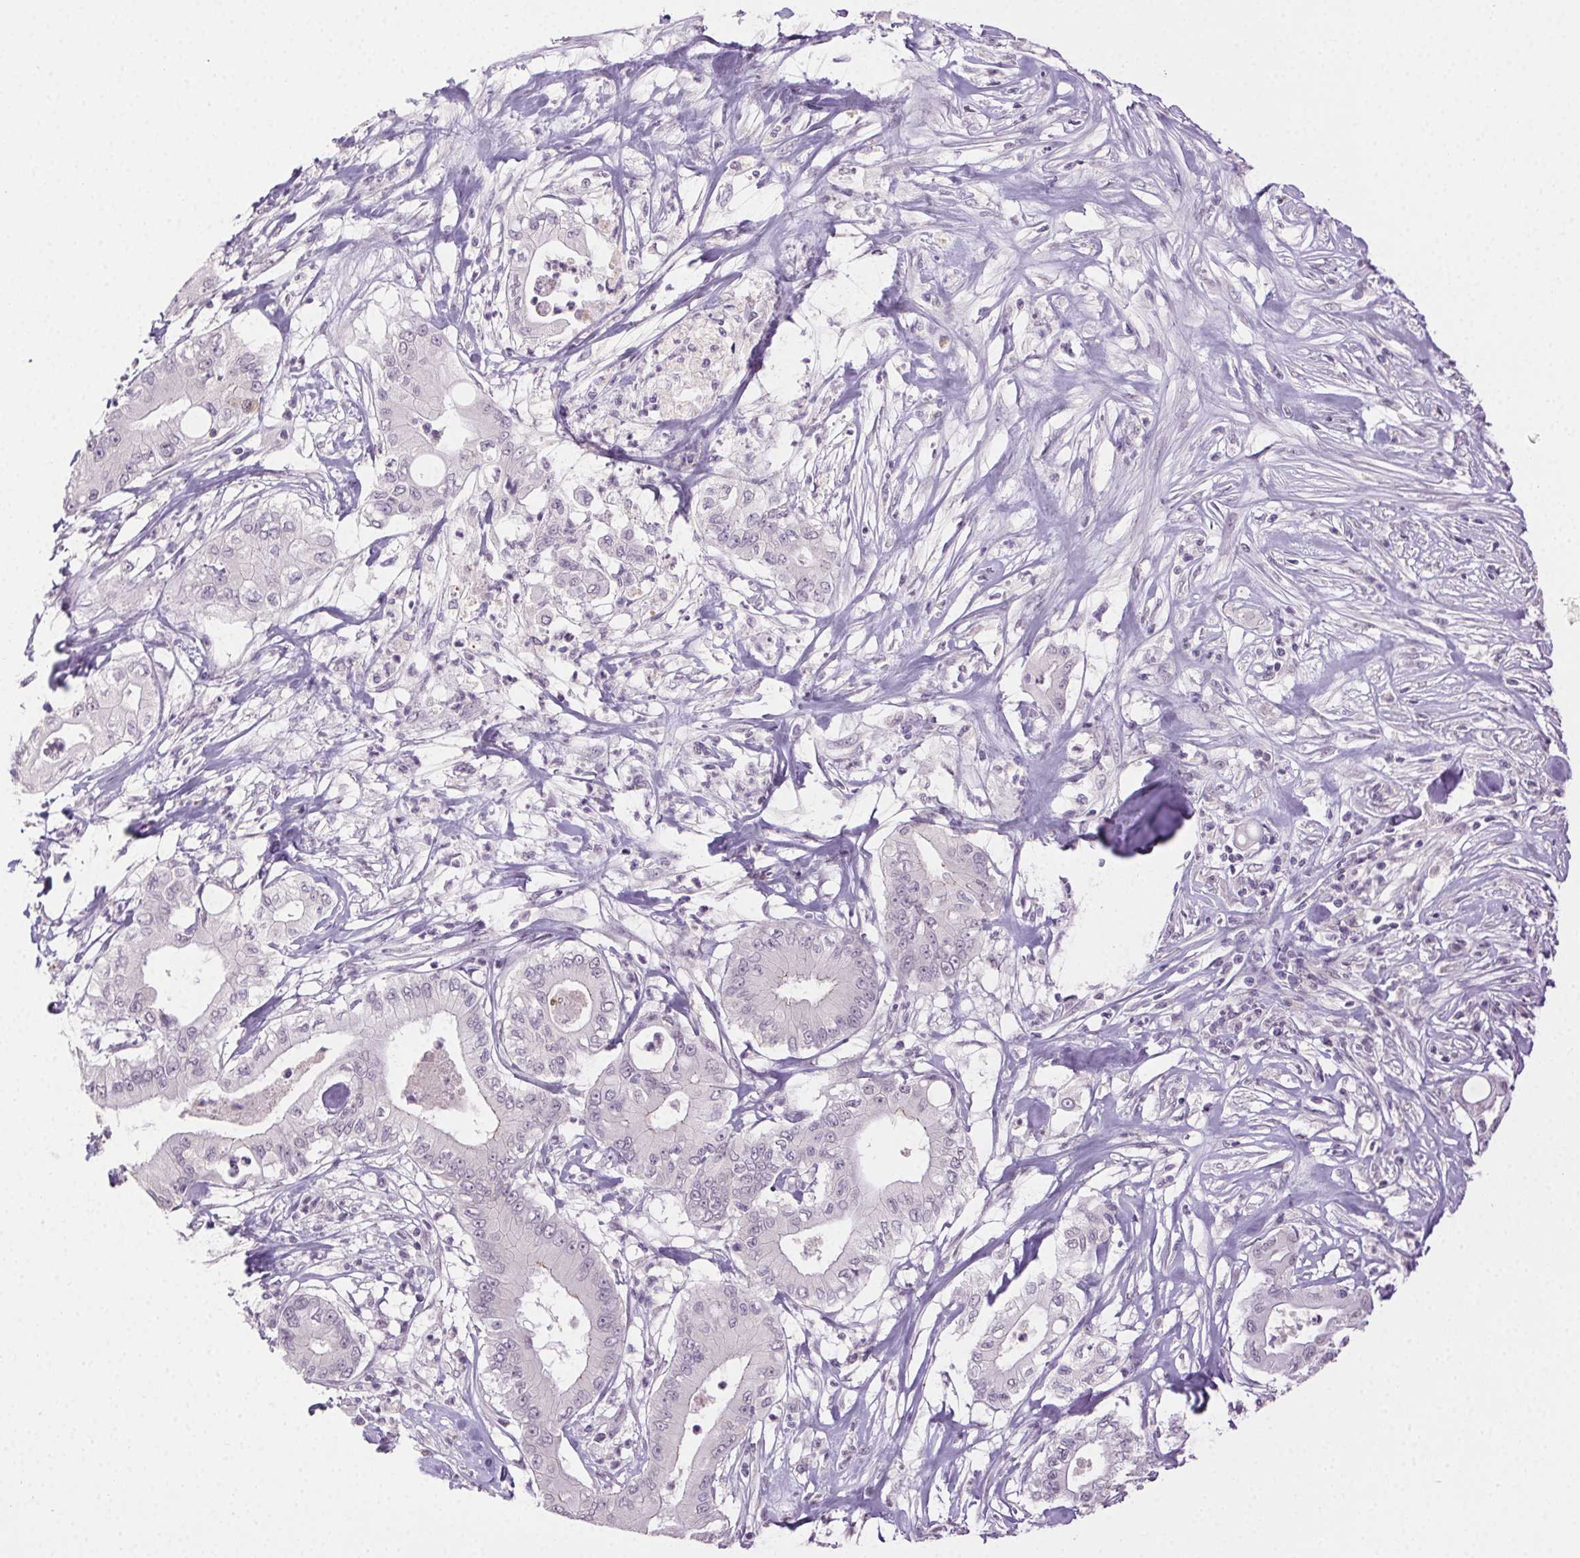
{"staining": {"intensity": "negative", "quantity": "none", "location": "none"}, "tissue": "pancreatic cancer", "cell_type": "Tumor cells", "image_type": "cancer", "snomed": [{"axis": "morphology", "description": "Adenocarcinoma, NOS"}, {"axis": "topography", "description": "Pancreas"}], "caption": "The micrograph reveals no staining of tumor cells in pancreatic cancer.", "gene": "CLDN10", "patient": {"sex": "male", "age": 71}}